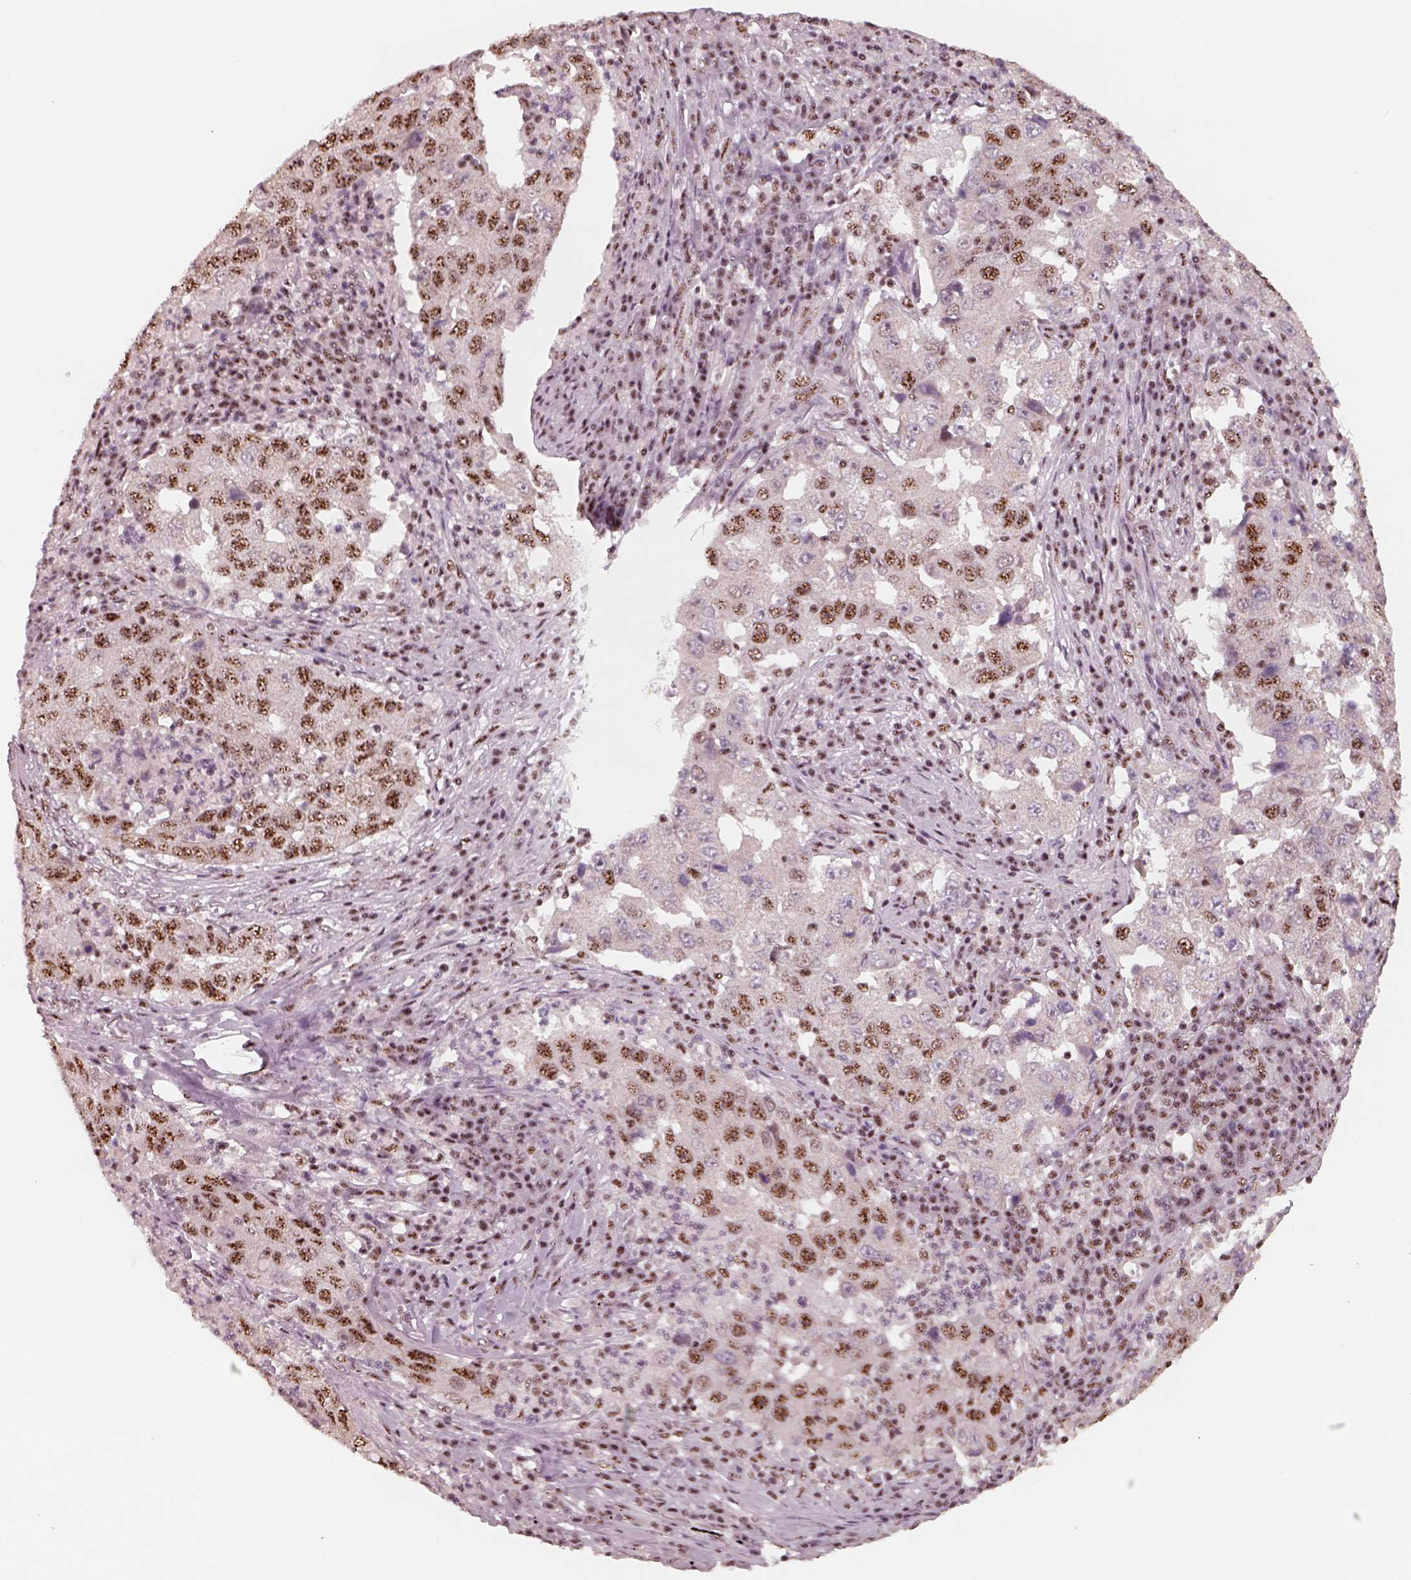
{"staining": {"intensity": "moderate", "quantity": "25%-75%", "location": "nuclear"}, "tissue": "lung cancer", "cell_type": "Tumor cells", "image_type": "cancer", "snomed": [{"axis": "morphology", "description": "Adenocarcinoma, NOS"}, {"axis": "topography", "description": "Lung"}], "caption": "Immunohistochemical staining of human adenocarcinoma (lung) shows moderate nuclear protein expression in approximately 25%-75% of tumor cells.", "gene": "ATXN7L3", "patient": {"sex": "male", "age": 73}}